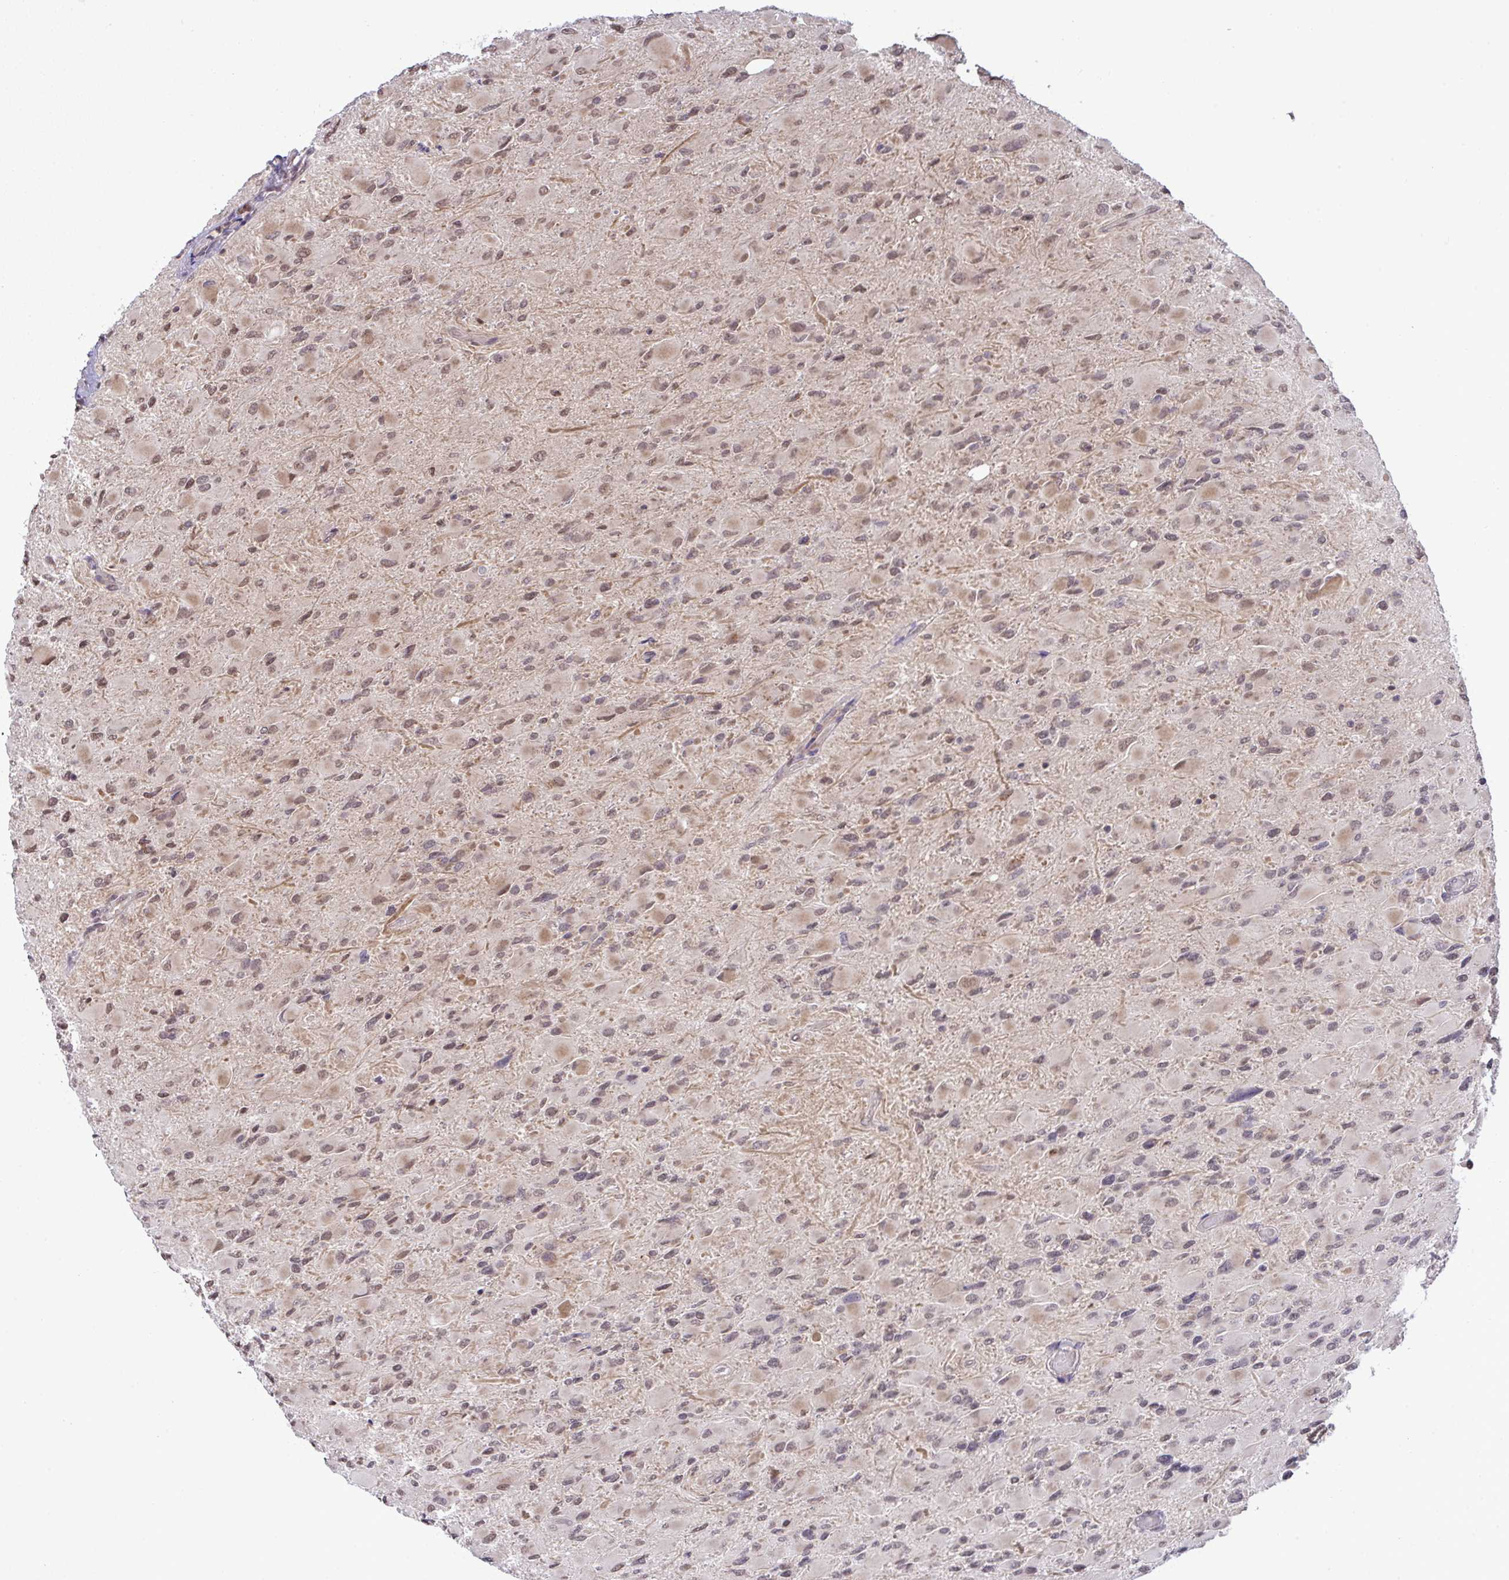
{"staining": {"intensity": "moderate", "quantity": ">75%", "location": "cytoplasmic/membranous,nuclear"}, "tissue": "glioma", "cell_type": "Tumor cells", "image_type": "cancer", "snomed": [{"axis": "morphology", "description": "Glioma, malignant, High grade"}, {"axis": "topography", "description": "Cerebral cortex"}], "caption": "Approximately >75% of tumor cells in human malignant glioma (high-grade) display moderate cytoplasmic/membranous and nuclear protein positivity as visualized by brown immunohistochemical staining.", "gene": "C9orf64", "patient": {"sex": "female", "age": 36}}